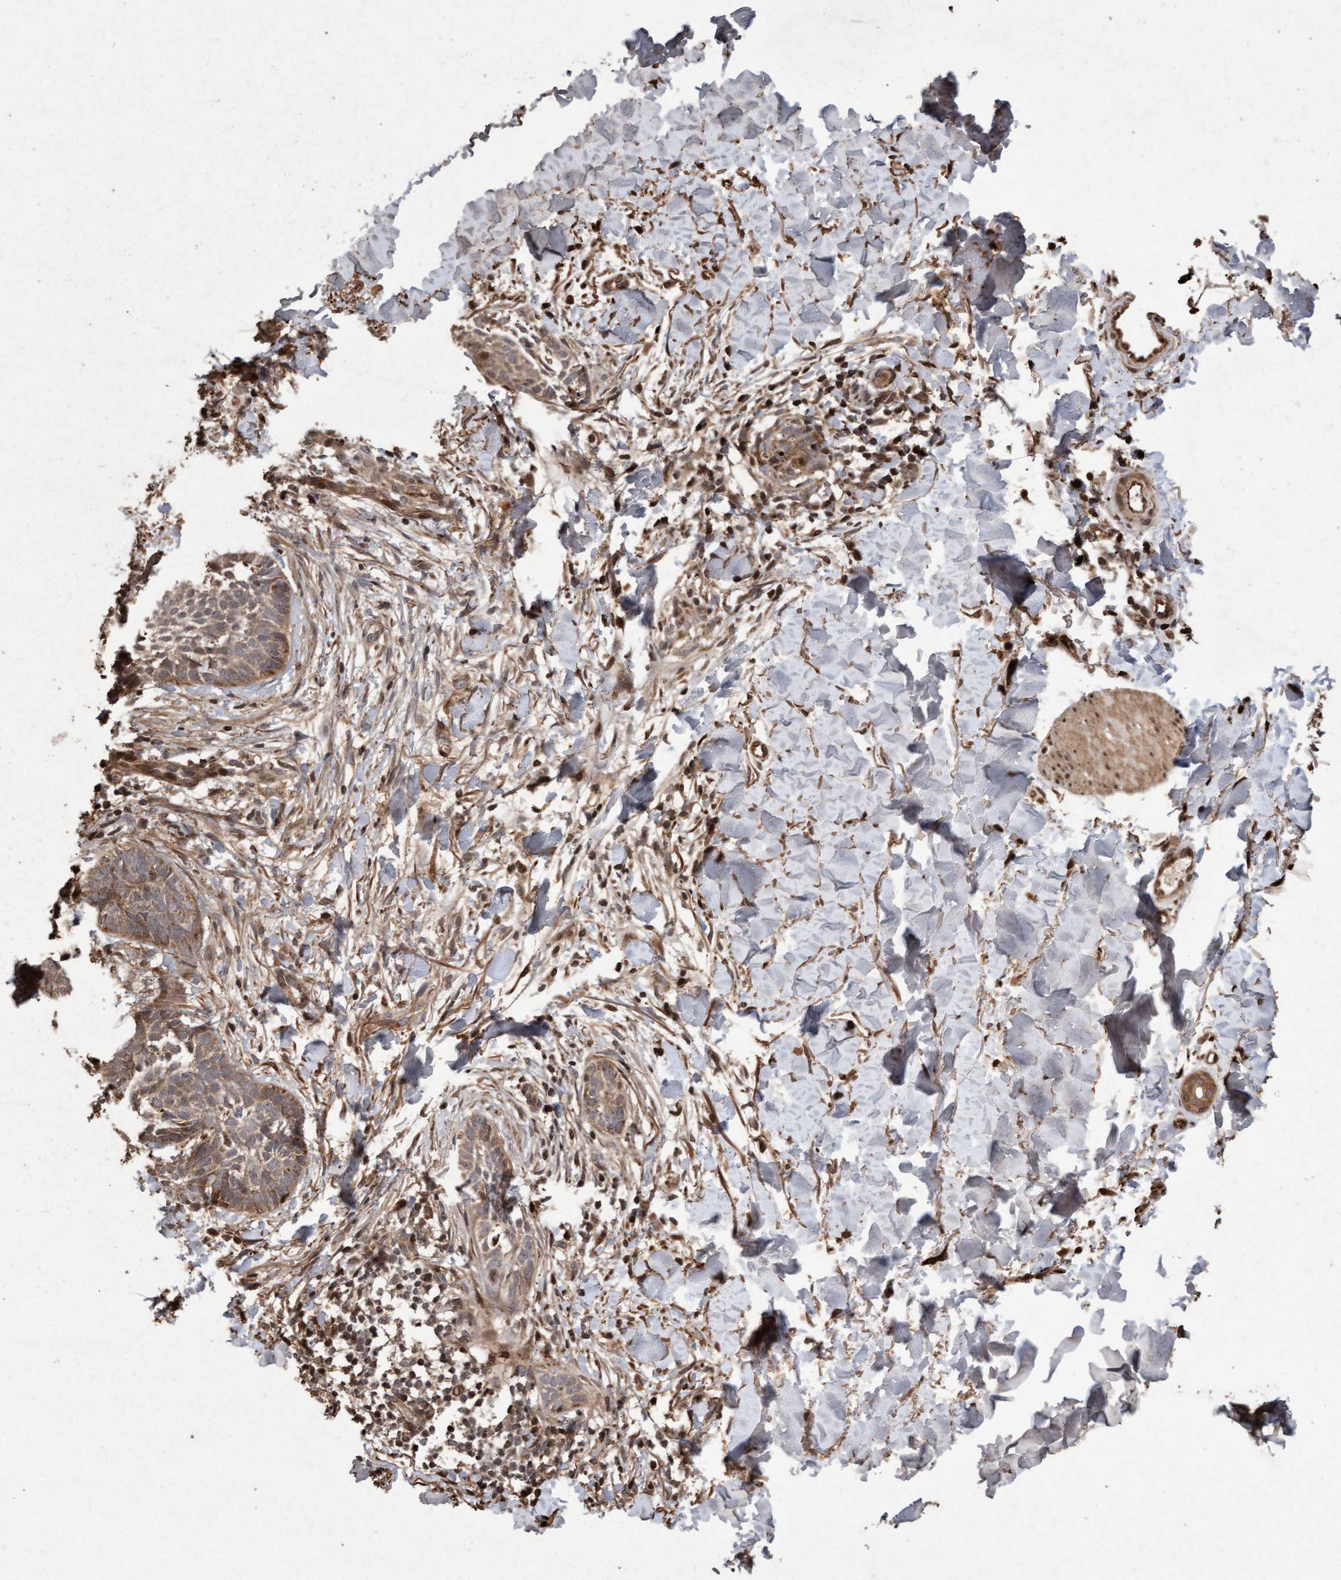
{"staining": {"intensity": "weak", "quantity": ">75%", "location": "cytoplasmic/membranous"}, "tissue": "skin cancer", "cell_type": "Tumor cells", "image_type": "cancer", "snomed": [{"axis": "morphology", "description": "Normal tissue, NOS"}, {"axis": "morphology", "description": "Basal cell carcinoma"}, {"axis": "topography", "description": "Skin"}], "caption": "Immunohistochemical staining of skin cancer (basal cell carcinoma) demonstrates weak cytoplasmic/membranous protein expression in about >75% of tumor cells.", "gene": "OSBP2", "patient": {"sex": "male", "age": 67}}